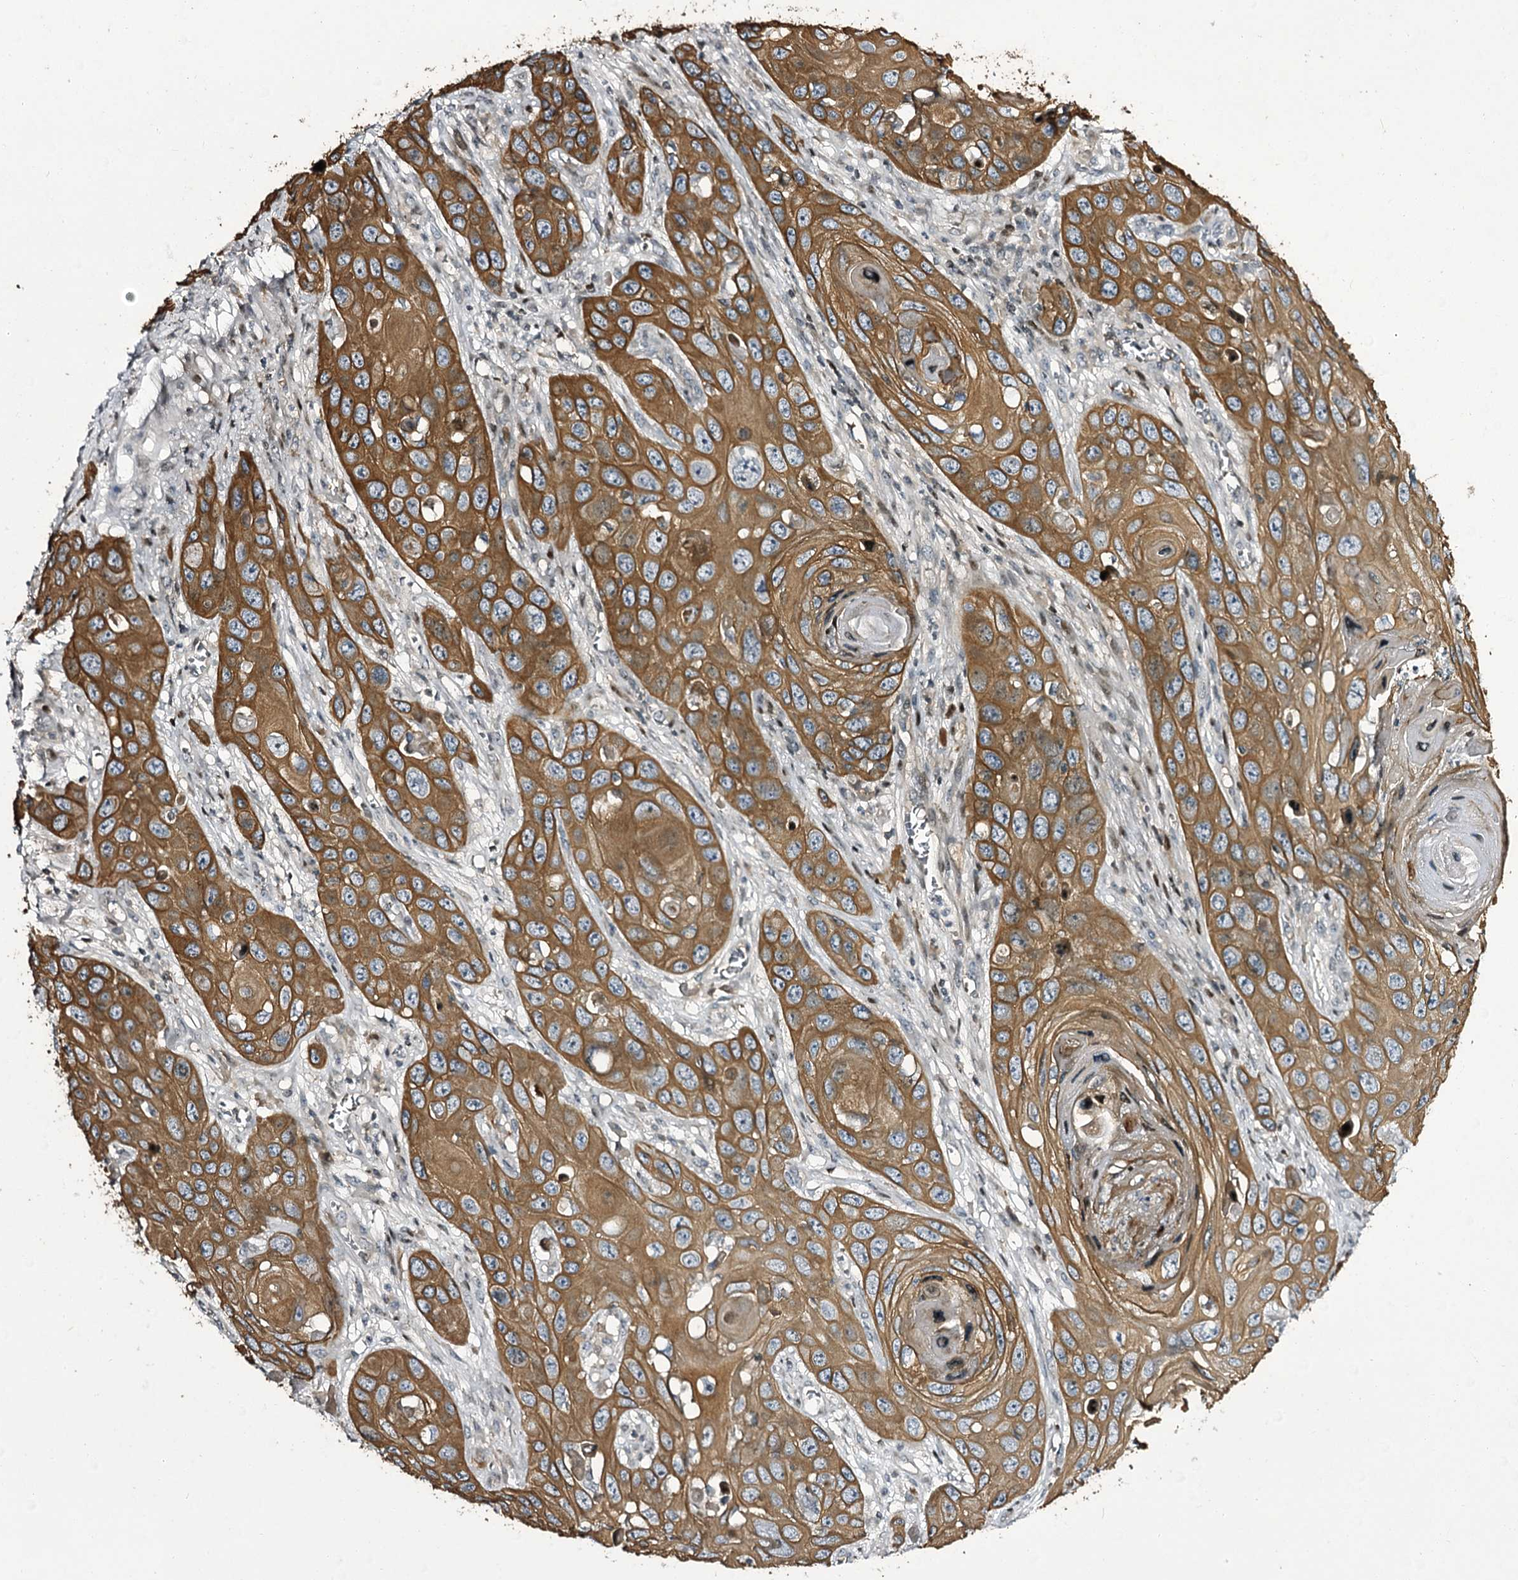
{"staining": {"intensity": "strong", "quantity": ">75%", "location": "cytoplasmic/membranous"}, "tissue": "skin cancer", "cell_type": "Tumor cells", "image_type": "cancer", "snomed": [{"axis": "morphology", "description": "Squamous cell carcinoma, NOS"}, {"axis": "topography", "description": "Skin"}], "caption": "The histopathology image reveals staining of skin squamous cell carcinoma, revealing strong cytoplasmic/membranous protein expression (brown color) within tumor cells.", "gene": "ITFG2", "patient": {"sex": "male", "age": 55}}